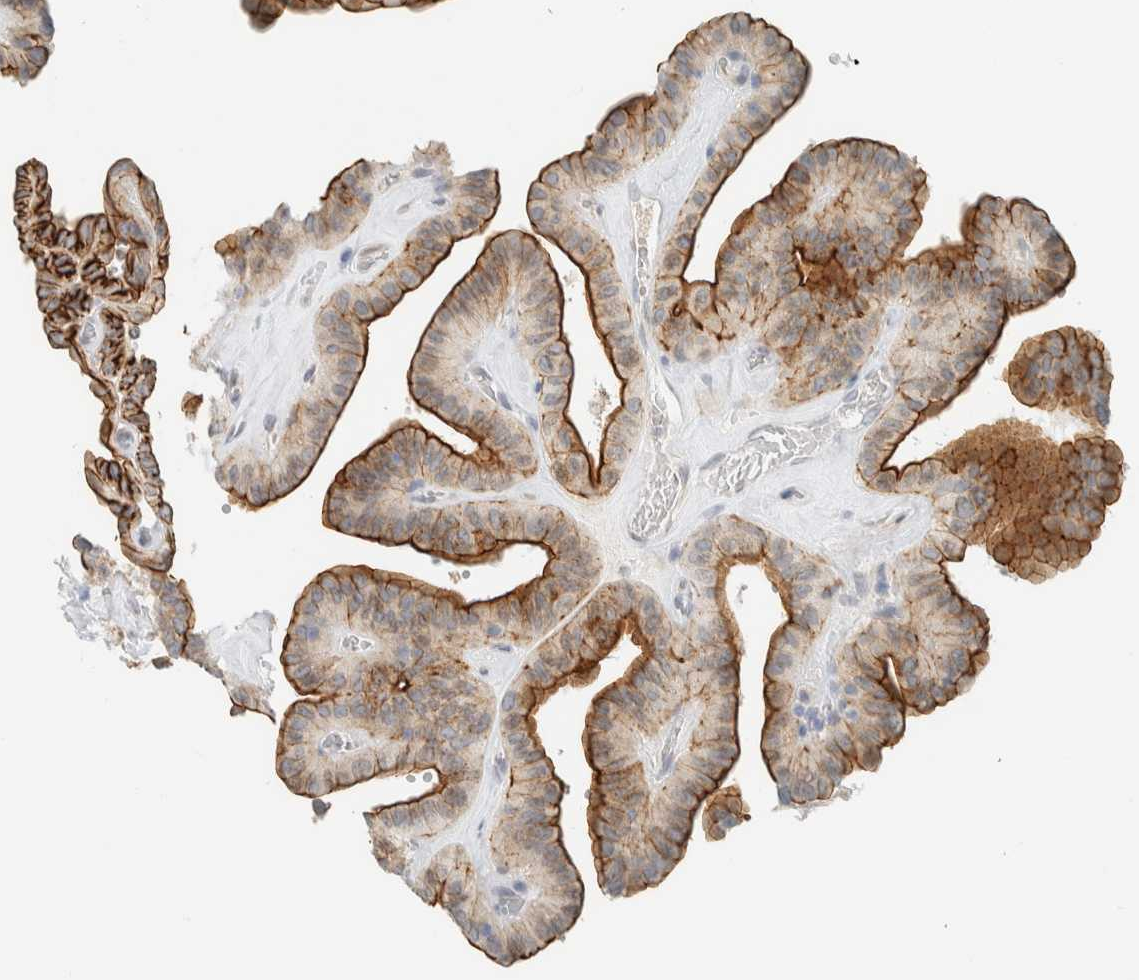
{"staining": {"intensity": "moderate", "quantity": ">75%", "location": "cytoplasmic/membranous"}, "tissue": "thyroid cancer", "cell_type": "Tumor cells", "image_type": "cancer", "snomed": [{"axis": "morphology", "description": "Papillary adenocarcinoma, NOS"}, {"axis": "topography", "description": "Thyroid gland"}], "caption": "Papillary adenocarcinoma (thyroid) stained with immunohistochemistry (IHC) exhibits moderate cytoplasmic/membranous staining in approximately >75% of tumor cells.", "gene": "C1QTNF12", "patient": {"sex": "male", "age": 77}}